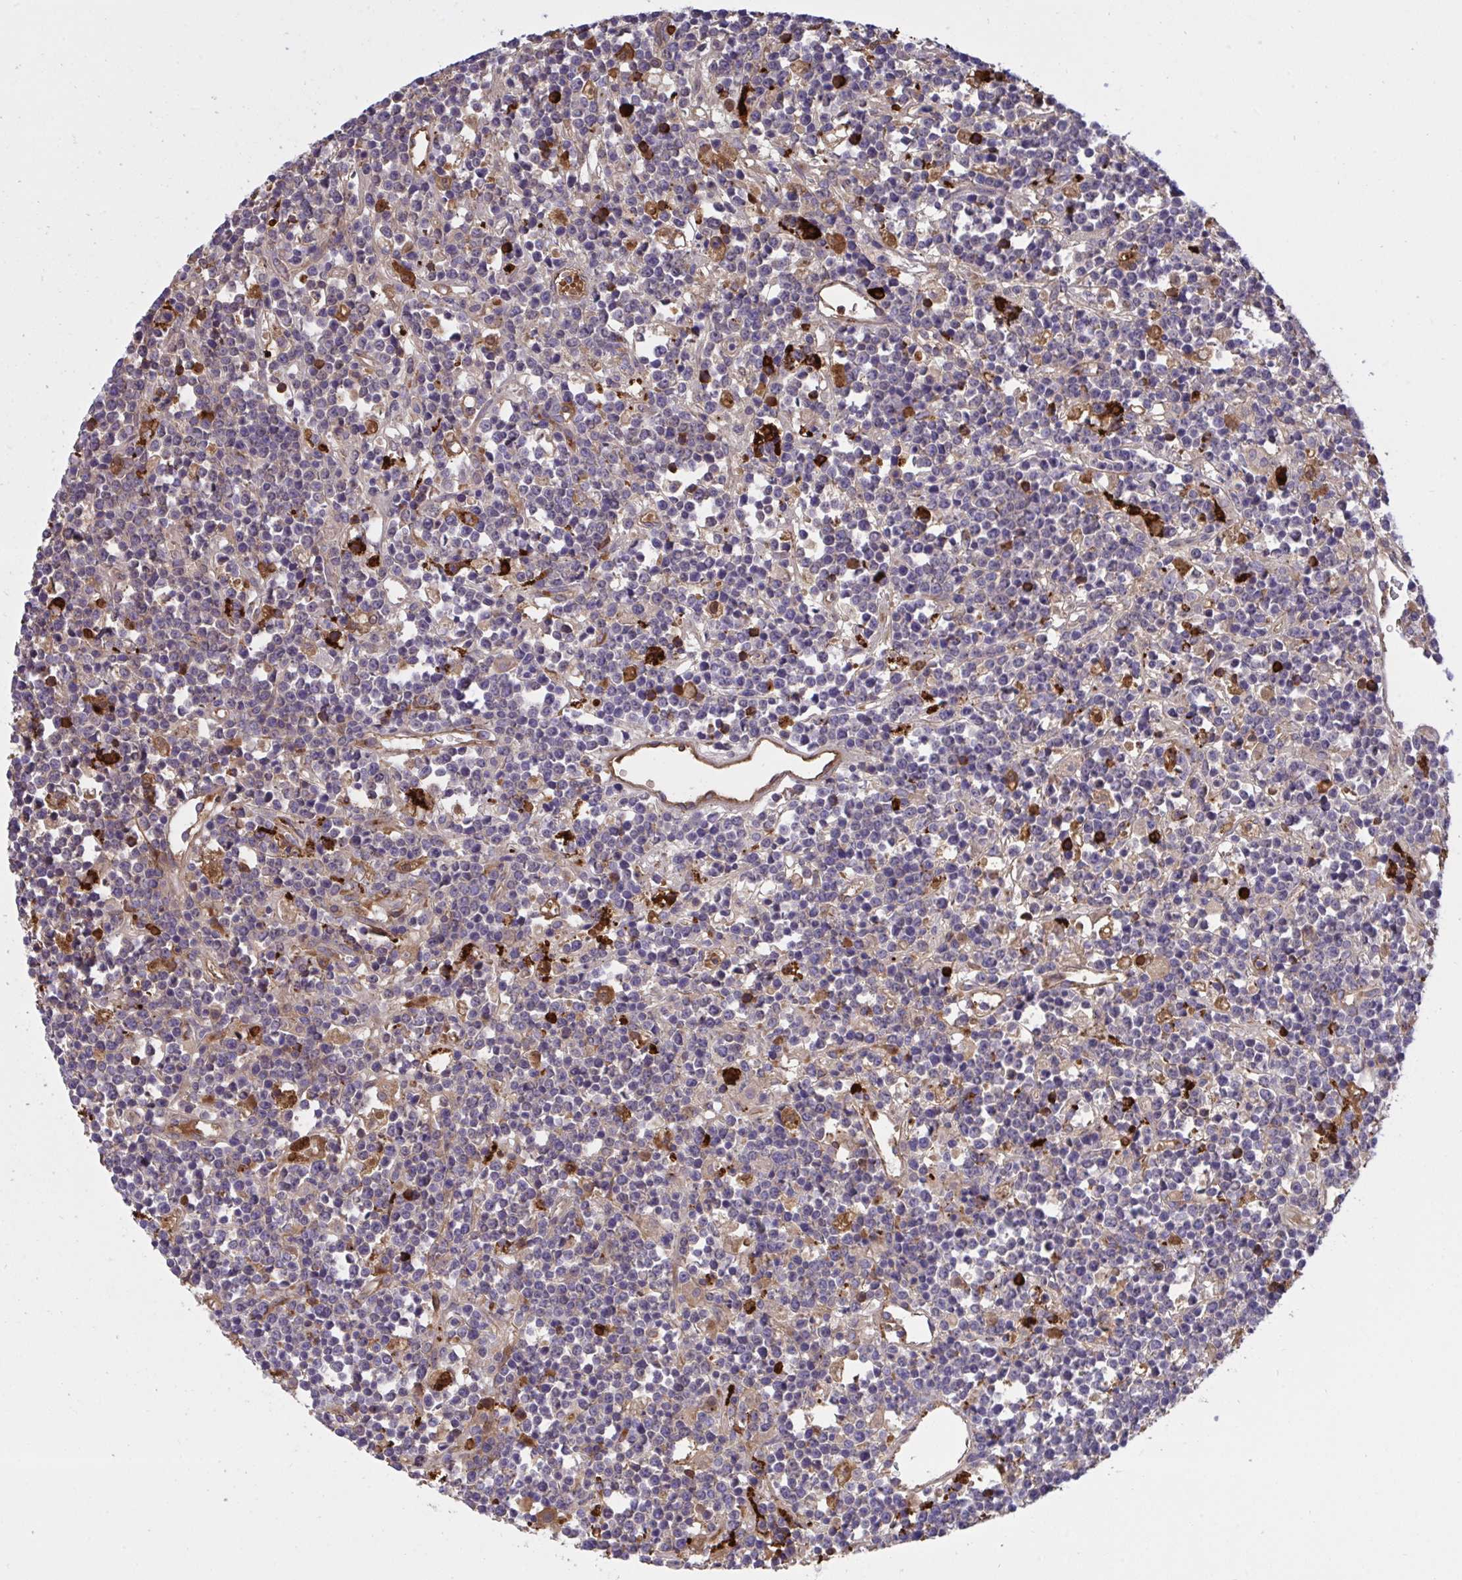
{"staining": {"intensity": "negative", "quantity": "none", "location": "none"}, "tissue": "lymphoma", "cell_type": "Tumor cells", "image_type": "cancer", "snomed": [{"axis": "morphology", "description": "Malignant lymphoma, non-Hodgkin's type, High grade"}, {"axis": "topography", "description": "Ovary"}], "caption": "Tumor cells are negative for protein expression in human high-grade malignant lymphoma, non-Hodgkin's type.", "gene": "F2", "patient": {"sex": "female", "age": 56}}